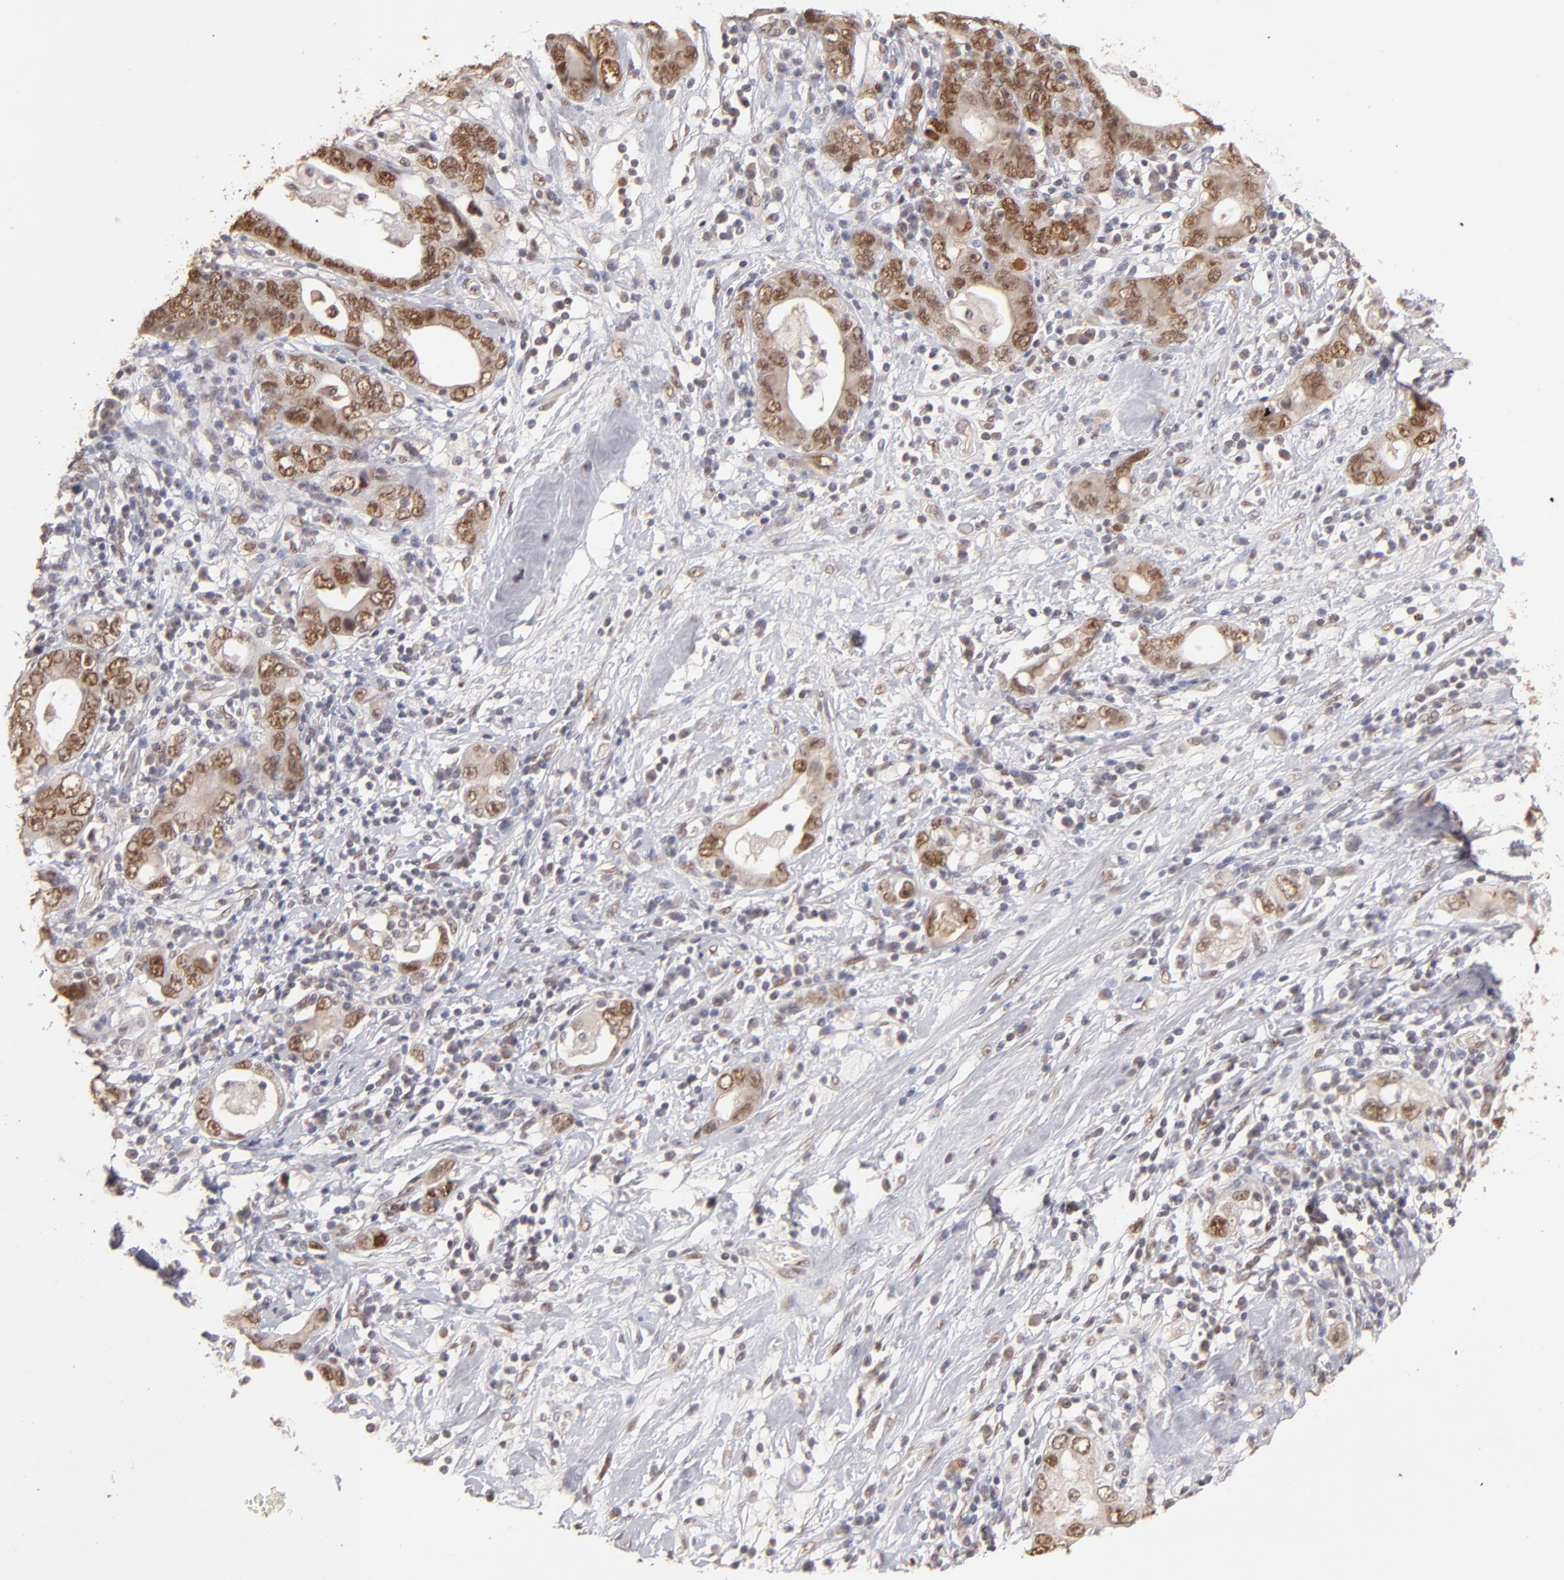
{"staining": {"intensity": "moderate", "quantity": ">75%", "location": "cytoplasmic/membranous,nuclear"}, "tissue": "stomach cancer", "cell_type": "Tumor cells", "image_type": "cancer", "snomed": [{"axis": "morphology", "description": "Adenocarcinoma, NOS"}, {"axis": "topography", "description": "Stomach, lower"}], "caption": "Immunohistochemical staining of adenocarcinoma (stomach) displays medium levels of moderate cytoplasmic/membranous and nuclear protein expression in about >75% of tumor cells.", "gene": "CLOCK", "patient": {"sex": "female", "age": 93}}